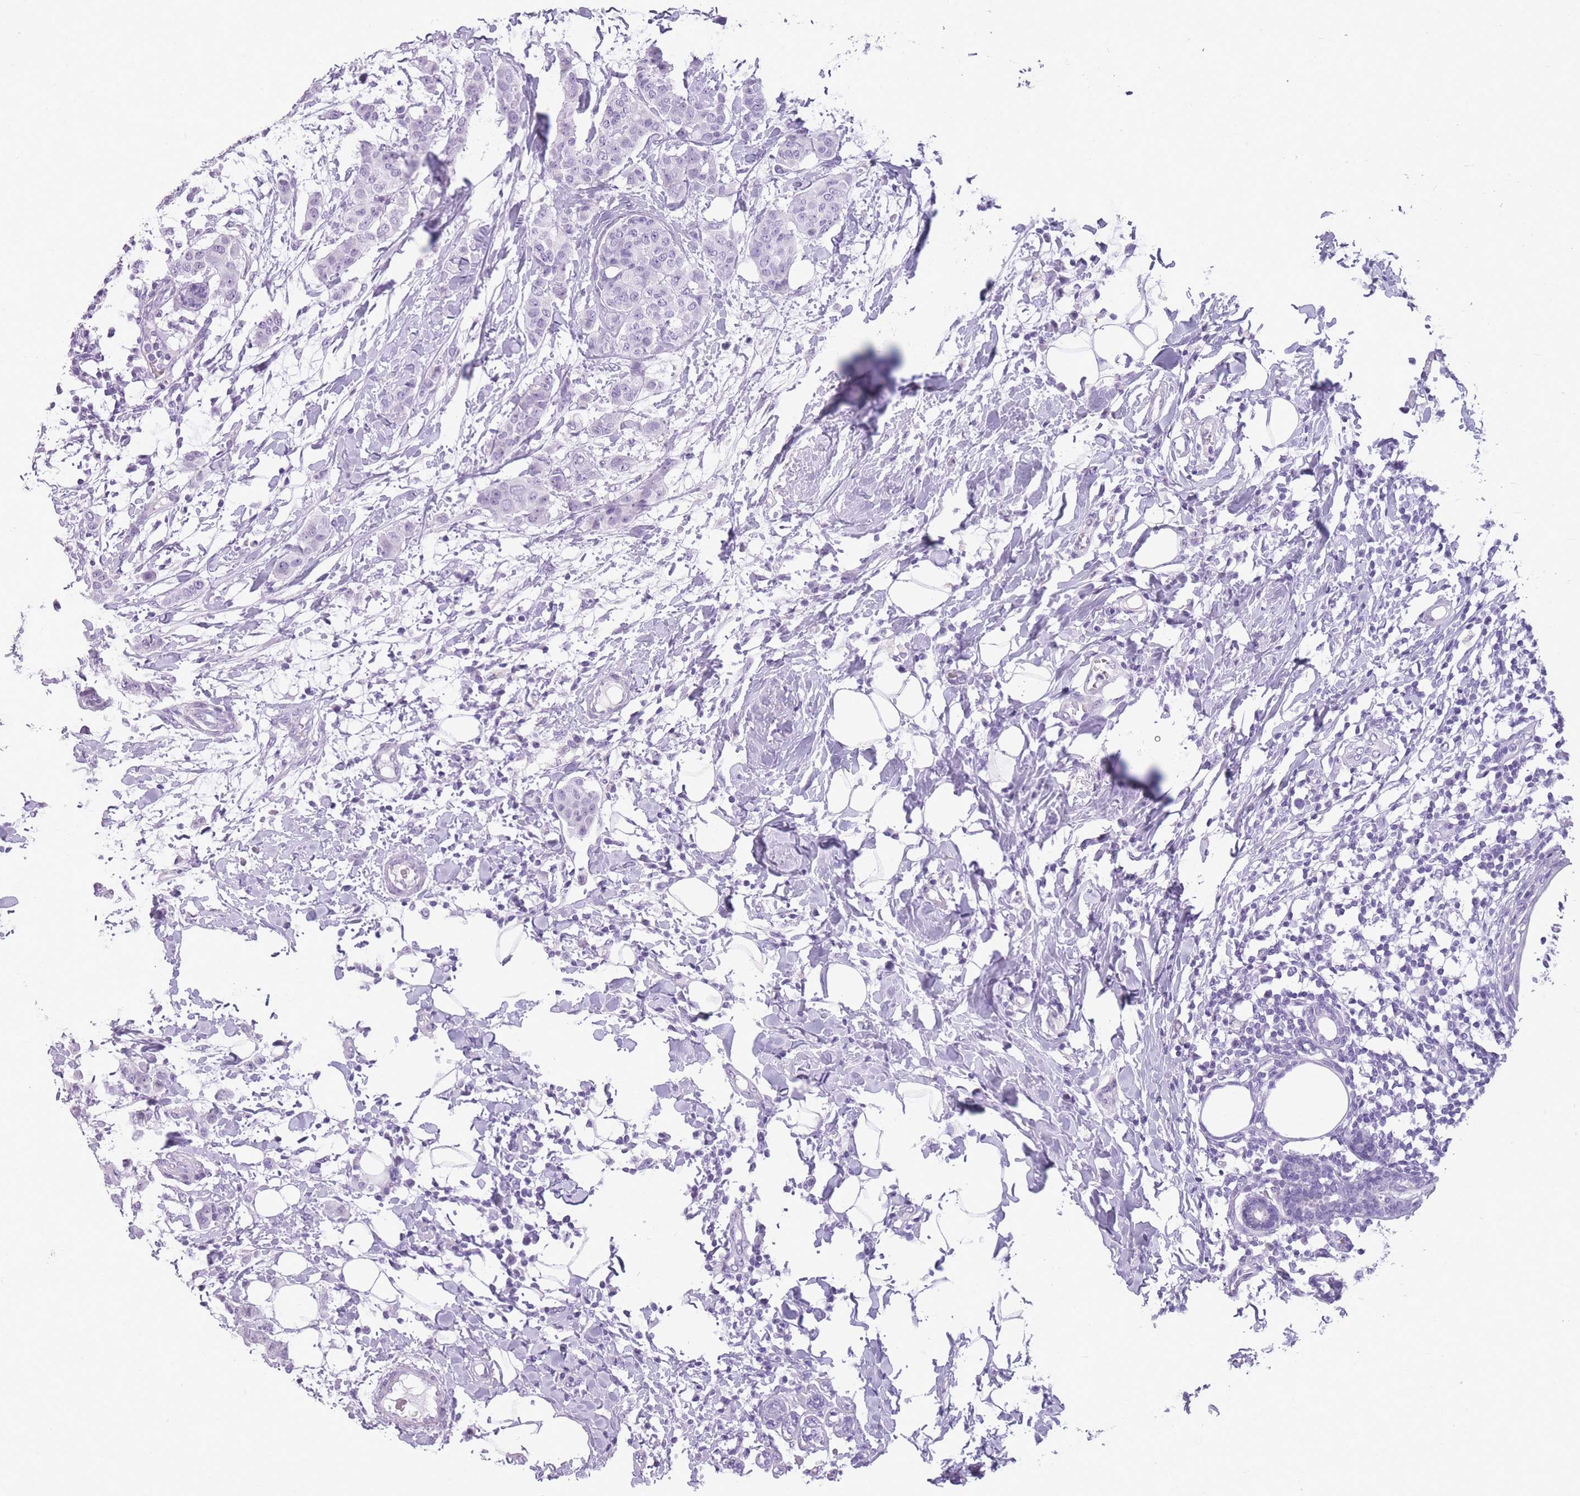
{"staining": {"intensity": "negative", "quantity": "none", "location": "none"}, "tissue": "breast cancer", "cell_type": "Tumor cells", "image_type": "cancer", "snomed": [{"axis": "morphology", "description": "Duct carcinoma"}, {"axis": "topography", "description": "Breast"}], "caption": "IHC of human breast cancer displays no staining in tumor cells. The staining is performed using DAB (3,3'-diaminobenzidine) brown chromogen with nuclei counter-stained in using hematoxylin.", "gene": "GOLGA6D", "patient": {"sex": "female", "age": 40}}